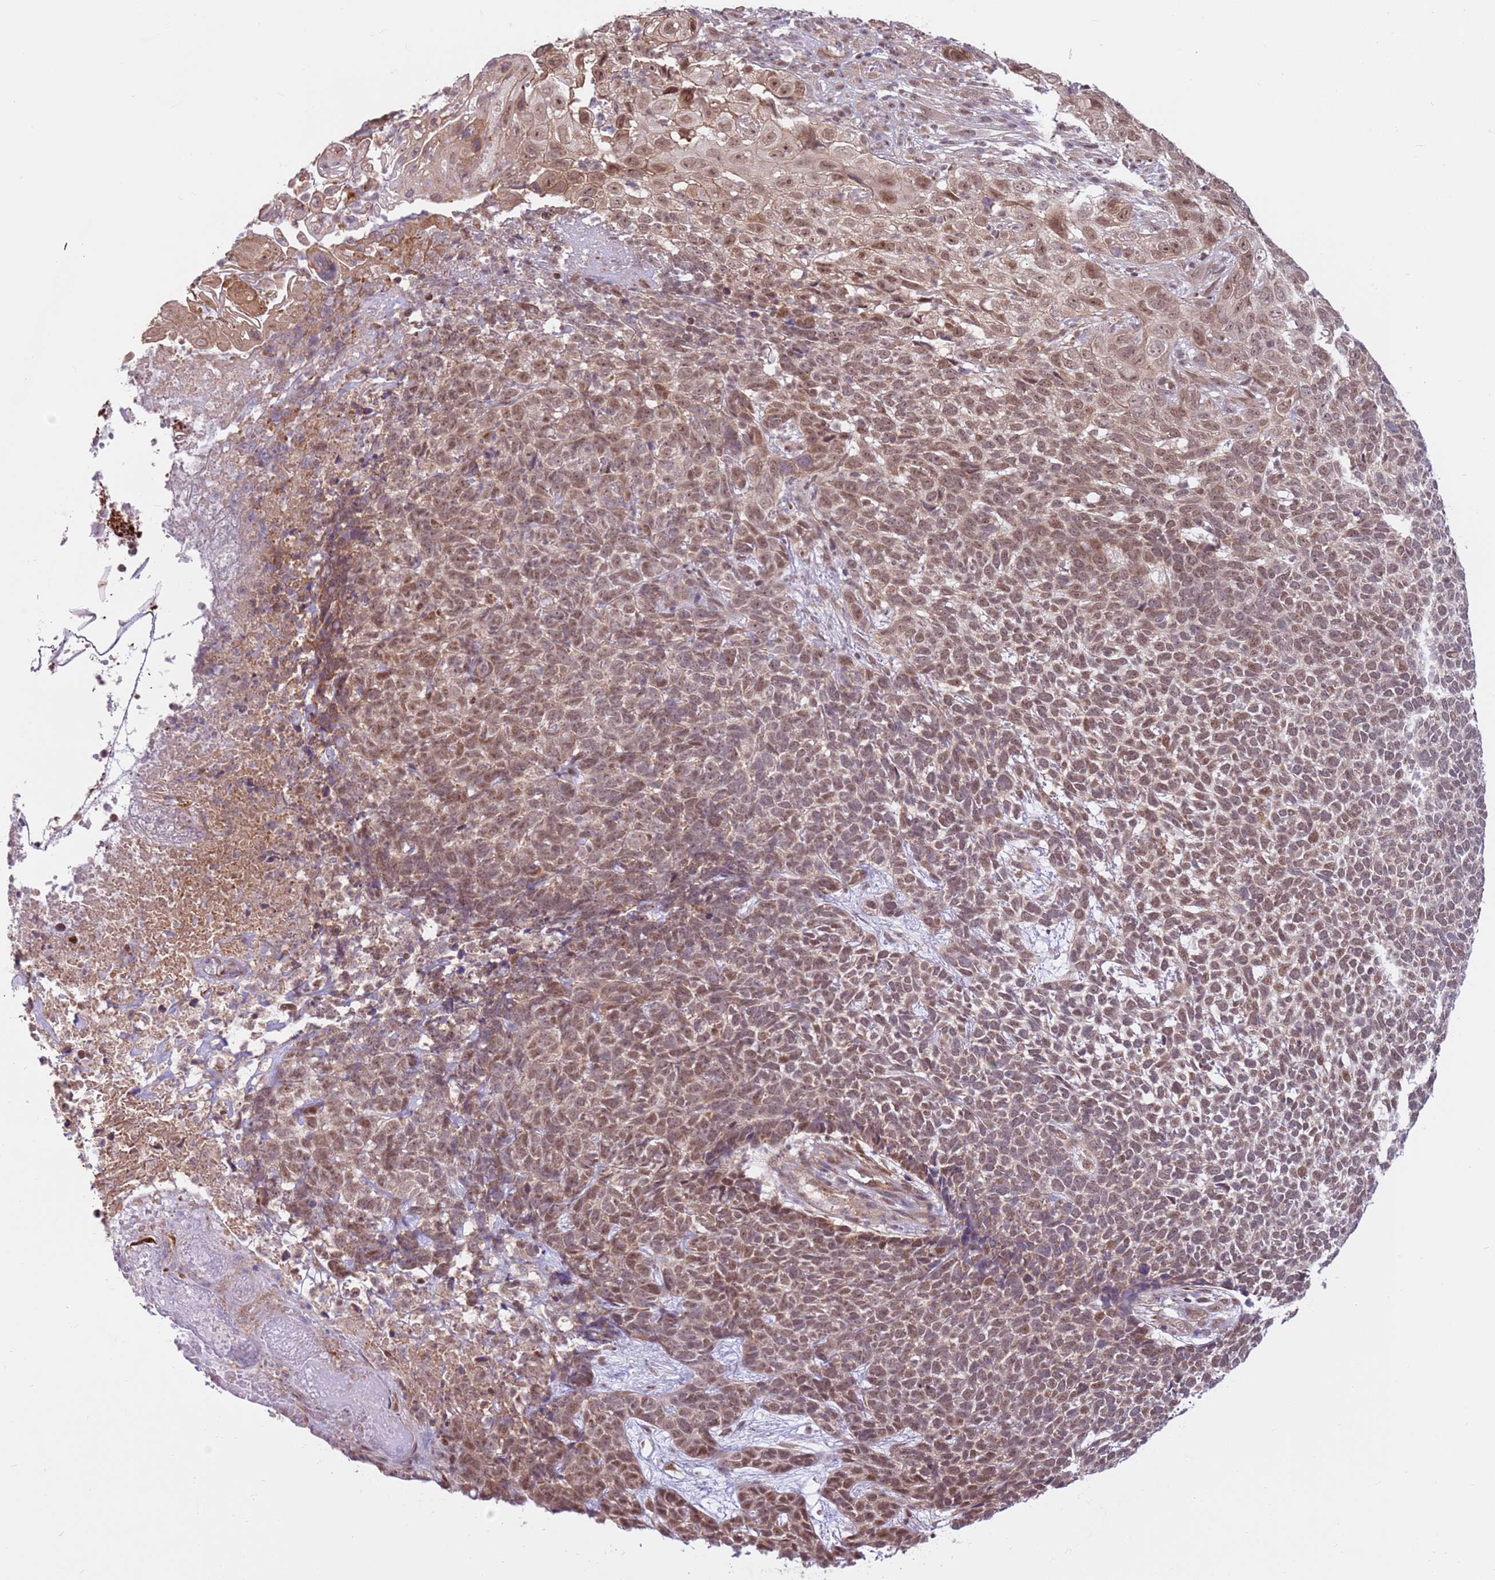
{"staining": {"intensity": "moderate", "quantity": ">75%", "location": "cytoplasmic/membranous,nuclear"}, "tissue": "skin cancer", "cell_type": "Tumor cells", "image_type": "cancer", "snomed": [{"axis": "morphology", "description": "Basal cell carcinoma"}, {"axis": "topography", "description": "Skin"}], "caption": "Protein expression by immunohistochemistry (IHC) shows moderate cytoplasmic/membranous and nuclear expression in about >75% of tumor cells in skin cancer.", "gene": "DCAF4", "patient": {"sex": "female", "age": 84}}